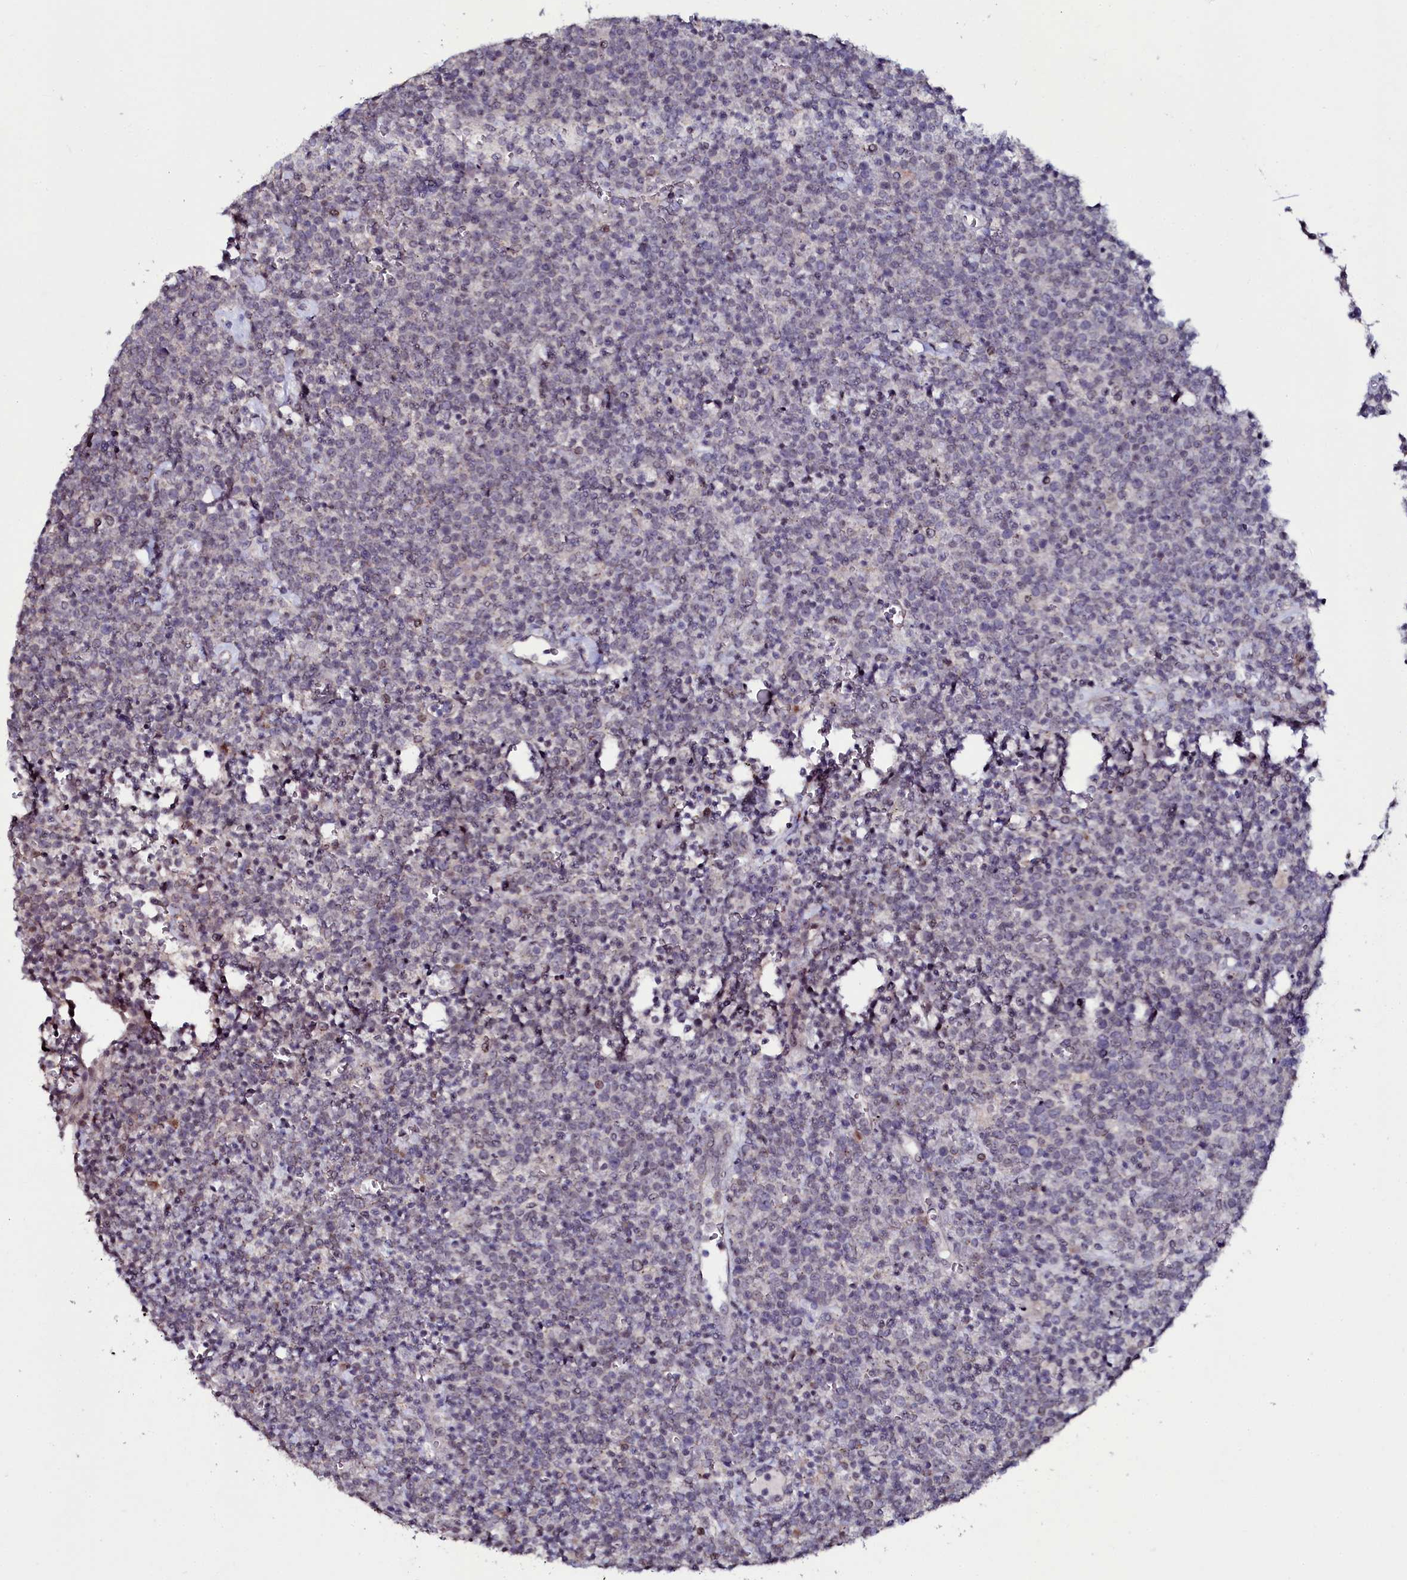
{"staining": {"intensity": "negative", "quantity": "none", "location": "none"}, "tissue": "lymphoma", "cell_type": "Tumor cells", "image_type": "cancer", "snomed": [{"axis": "morphology", "description": "Malignant lymphoma, non-Hodgkin's type, High grade"}, {"axis": "topography", "description": "Lymph node"}], "caption": "Histopathology image shows no significant protein expression in tumor cells of high-grade malignant lymphoma, non-Hodgkin's type. Nuclei are stained in blue.", "gene": "USPL1", "patient": {"sex": "male", "age": 61}}